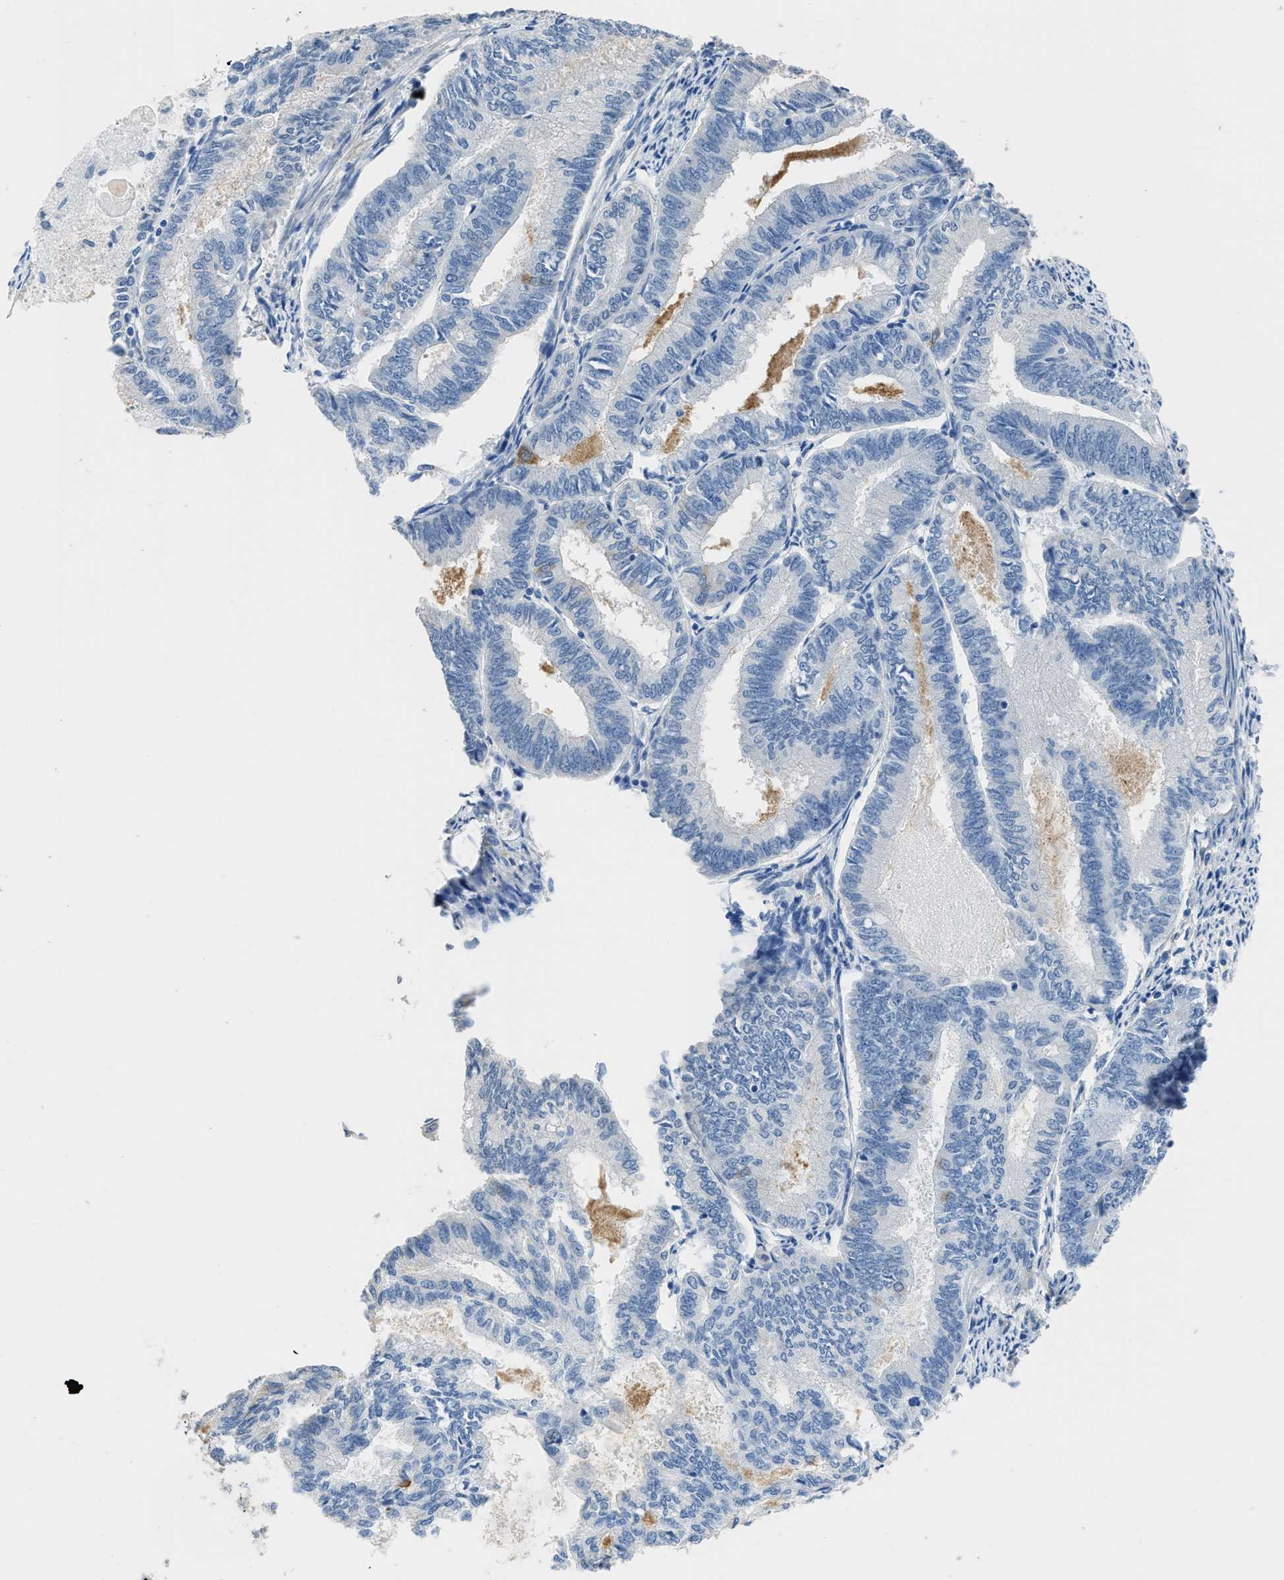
{"staining": {"intensity": "negative", "quantity": "none", "location": "none"}, "tissue": "endometrial cancer", "cell_type": "Tumor cells", "image_type": "cancer", "snomed": [{"axis": "morphology", "description": "Adenocarcinoma, NOS"}, {"axis": "topography", "description": "Endometrium"}], "caption": "DAB immunohistochemical staining of endometrial cancer (adenocarcinoma) reveals no significant expression in tumor cells.", "gene": "ZSWIM5", "patient": {"sex": "female", "age": 86}}